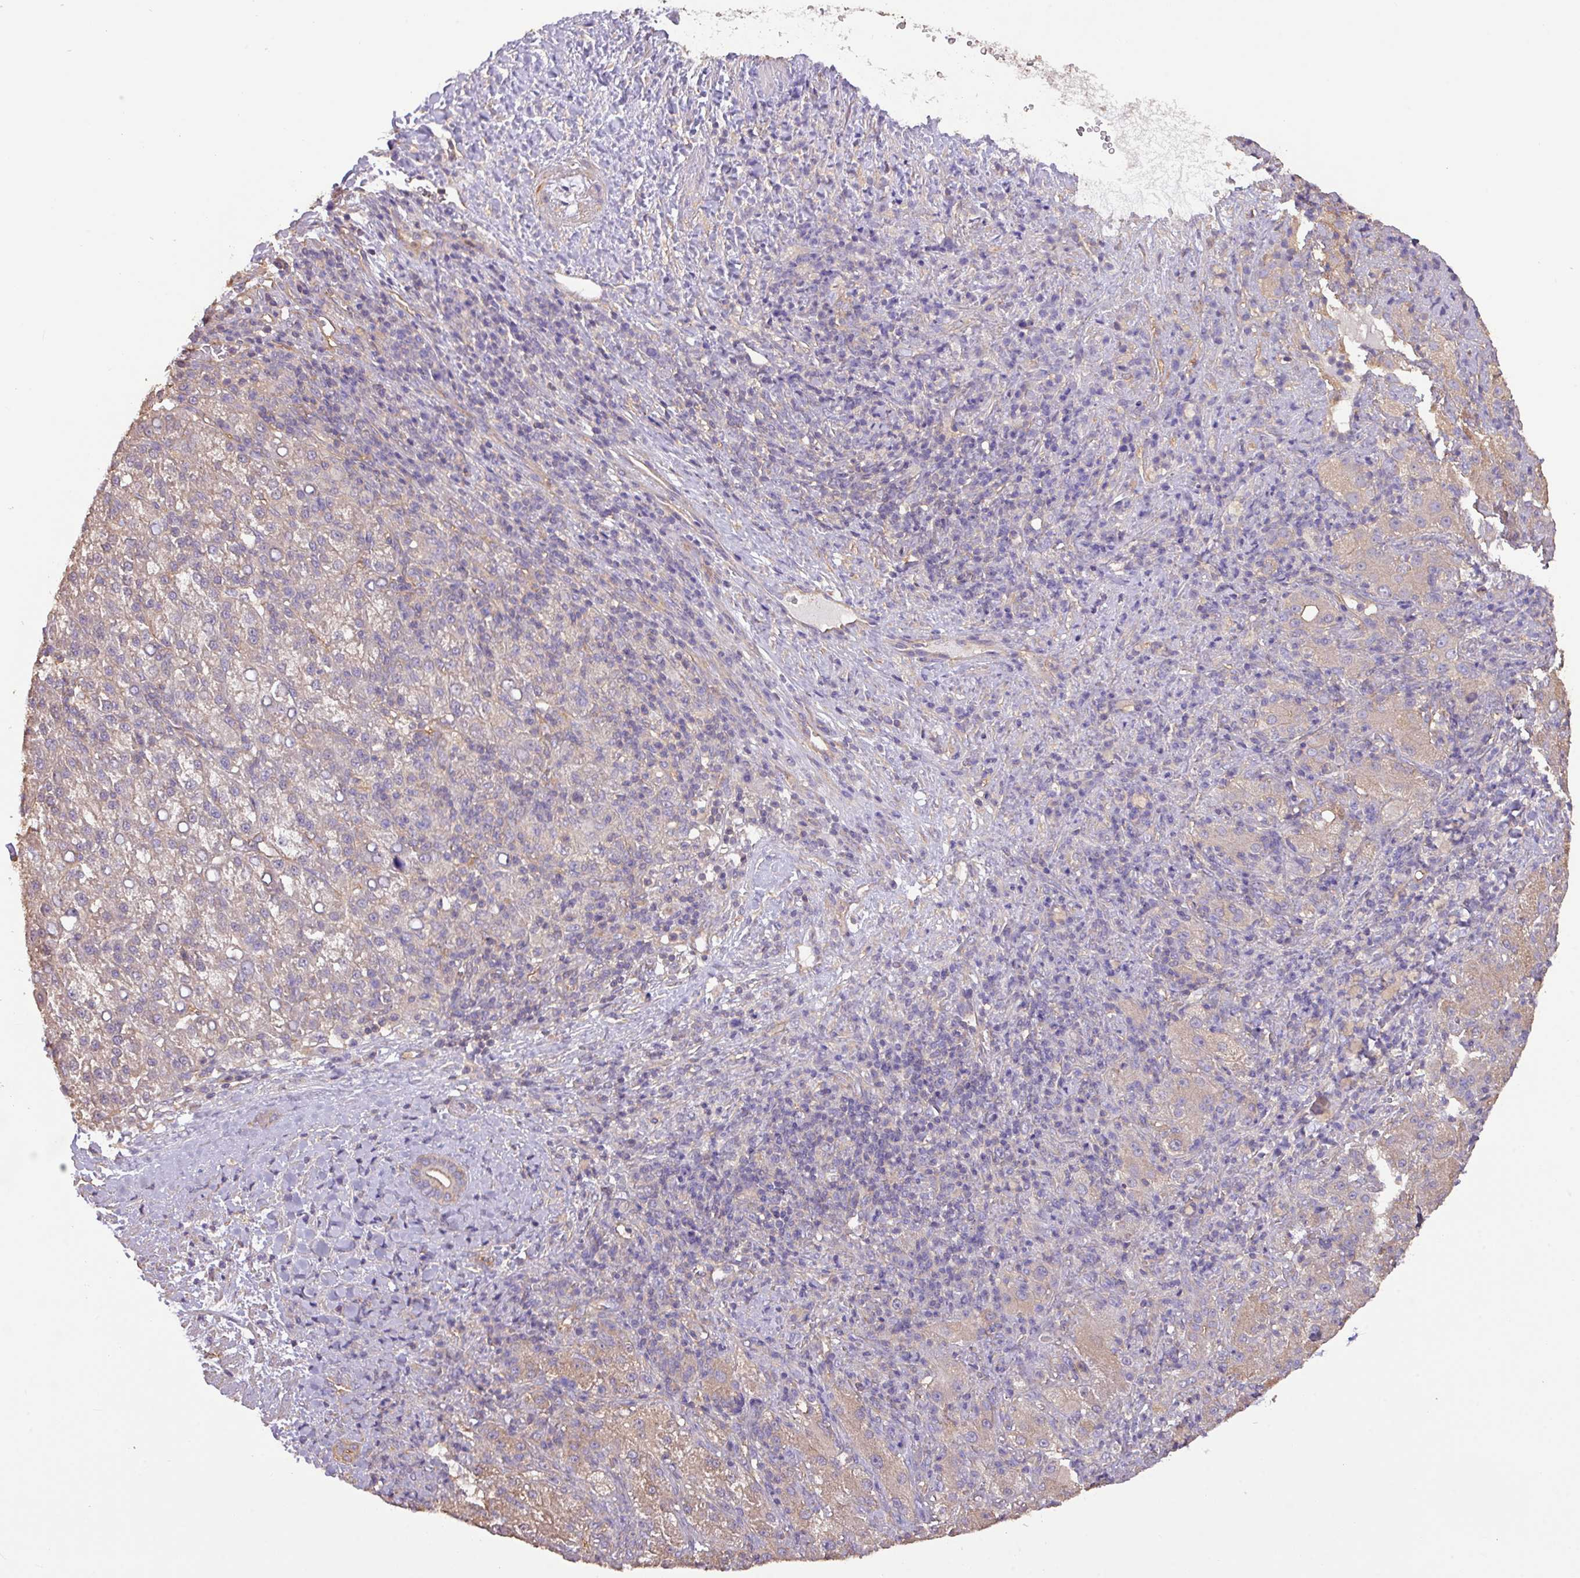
{"staining": {"intensity": "negative", "quantity": "none", "location": "none"}, "tissue": "liver cancer", "cell_type": "Tumor cells", "image_type": "cancer", "snomed": [{"axis": "morphology", "description": "Carcinoma, Hepatocellular, NOS"}, {"axis": "topography", "description": "Liver"}], "caption": "Human liver cancer (hepatocellular carcinoma) stained for a protein using immunohistochemistry displays no staining in tumor cells.", "gene": "CALML4", "patient": {"sex": "female", "age": 58}}